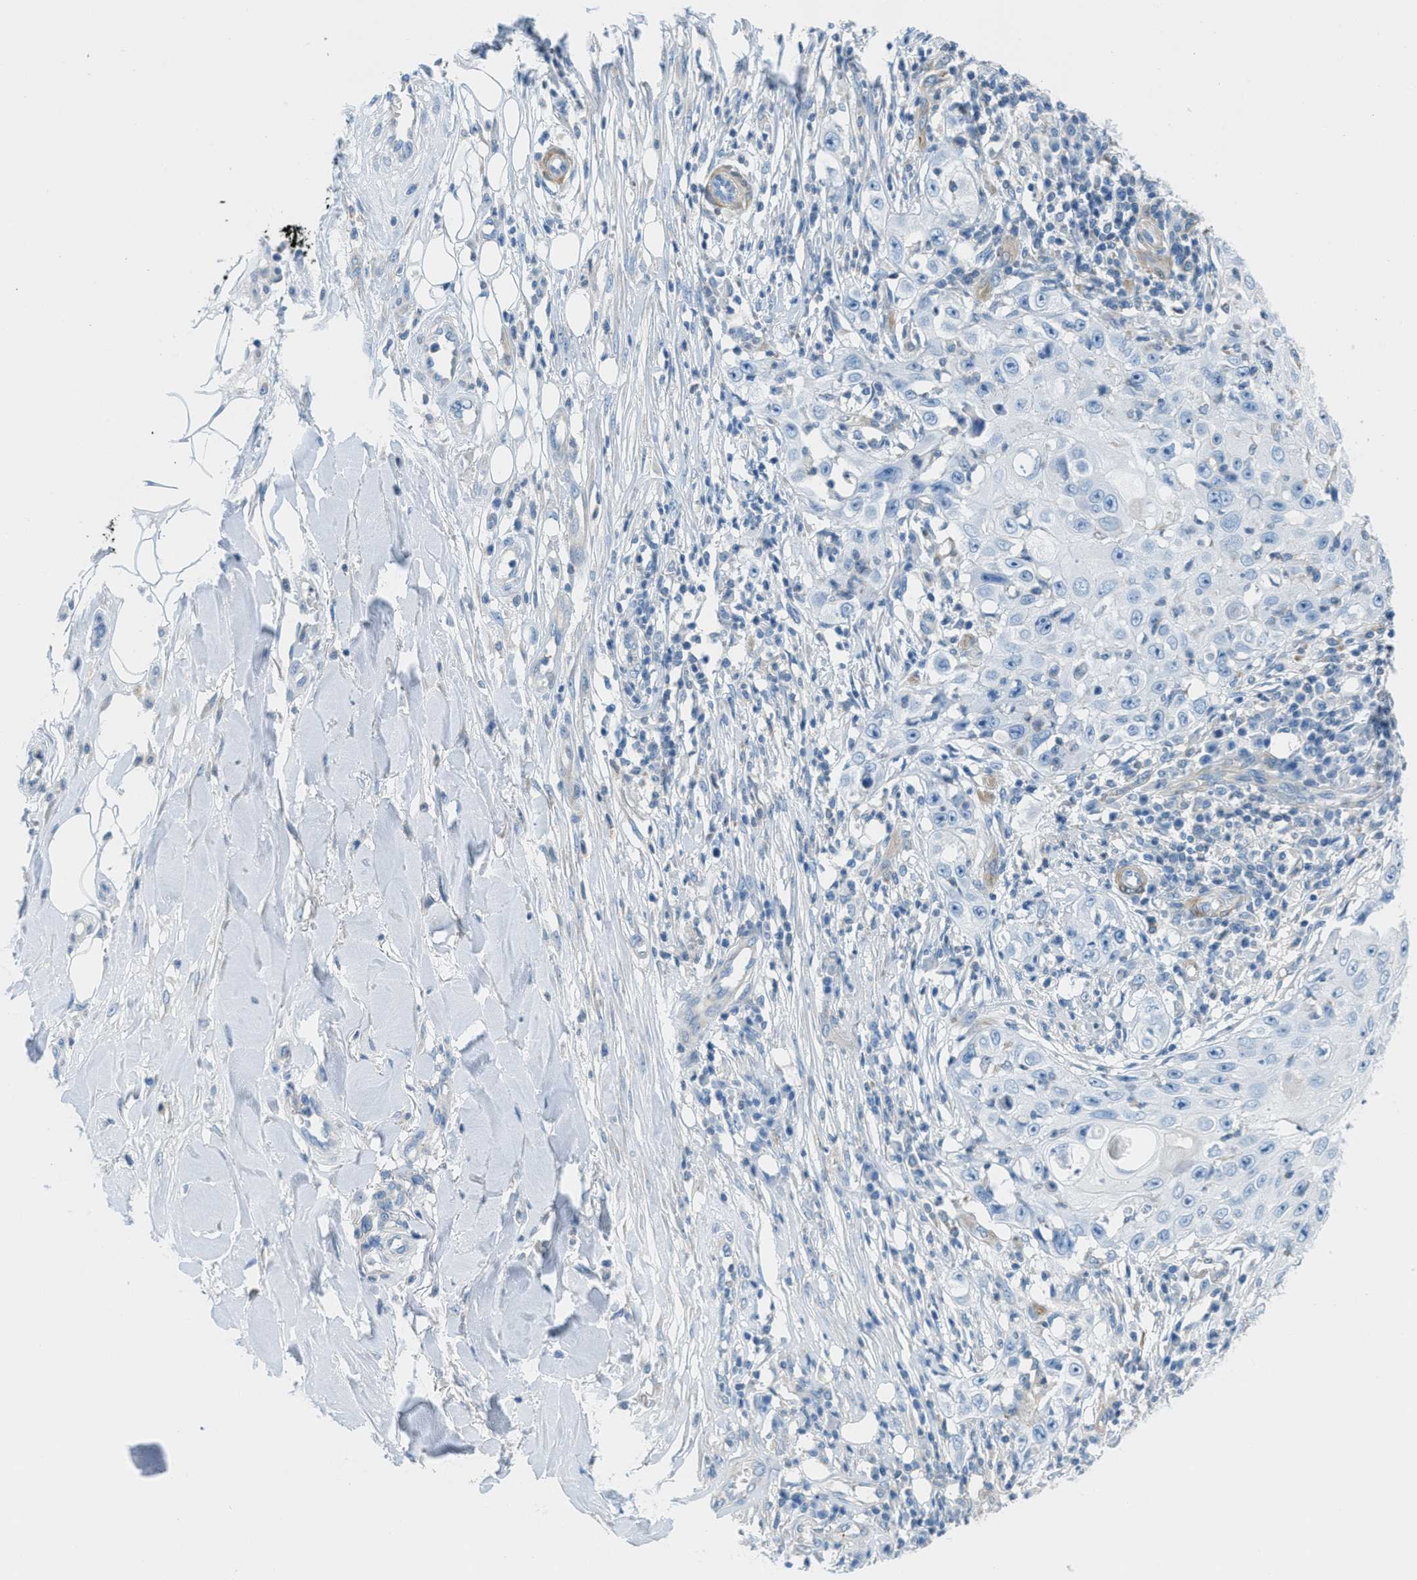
{"staining": {"intensity": "negative", "quantity": "none", "location": "none"}, "tissue": "skin cancer", "cell_type": "Tumor cells", "image_type": "cancer", "snomed": [{"axis": "morphology", "description": "Squamous cell carcinoma, NOS"}, {"axis": "topography", "description": "Skin"}], "caption": "Tumor cells show no significant protein expression in skin squamous cell carcinoma. Brightfield microscopy of immunohistochemistry stained with DAB (brown) and hematoxylin (blue), captured at high magnification.", "gene": "MAPRE2", "patient": {"sex": "male", "age": 86}}